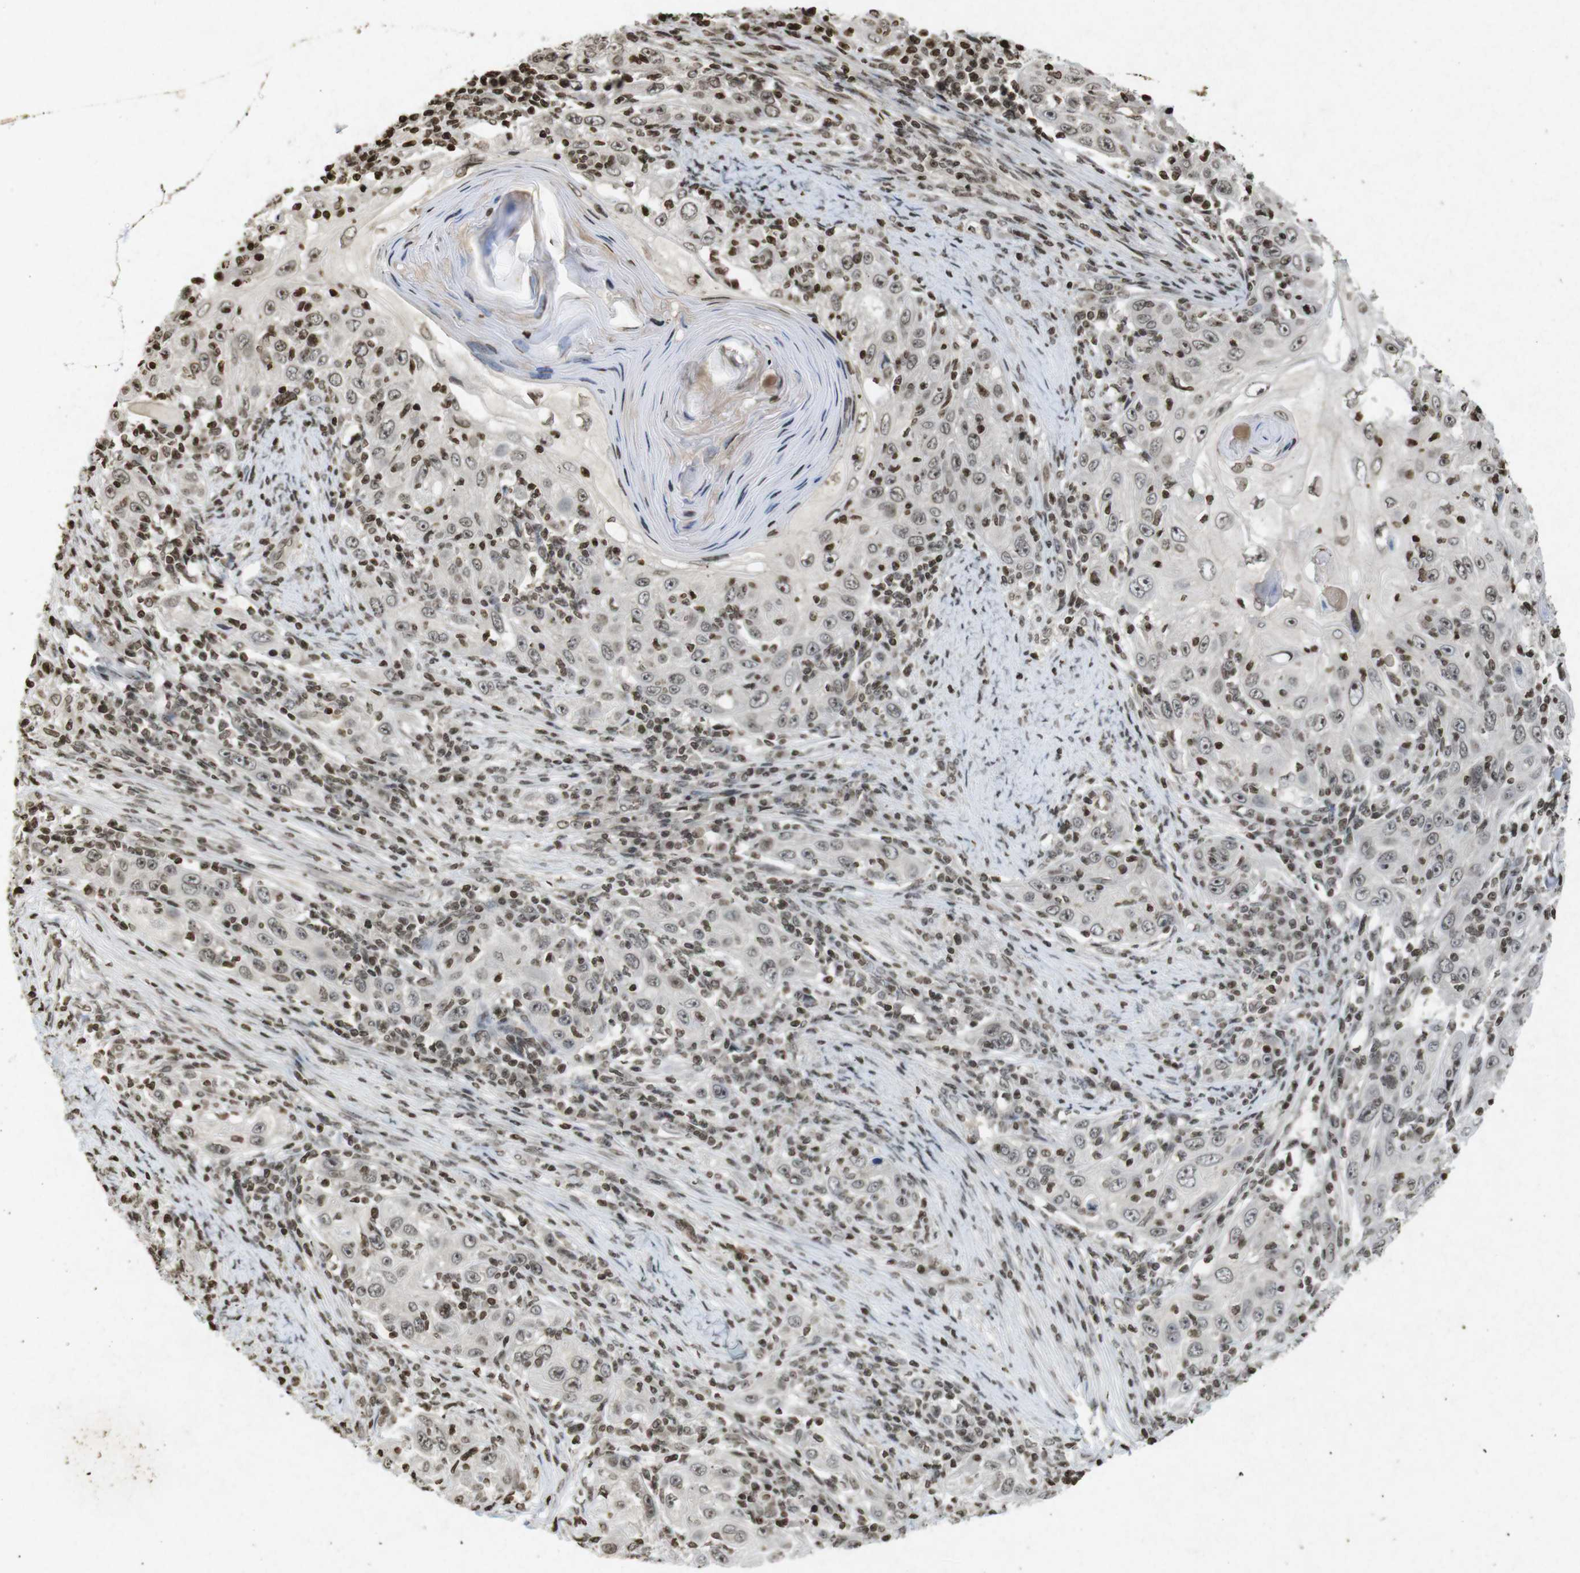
{"staining": {"intensity": "weak", "quantity": ">75%", "location": "nuclear"}, "tissue": "skin cancer", "cell_type": "Tumor cells", "image_type": "cancer", "snomed": [{"axis": "morphology", "description": "Squamous cell carcinoma, NOS"}, {"axis": "topography", "description": "Skin"}], "caption": "Brown immunohistochemical staining in skin cancer (squamous cell carcinoma) demonstrates weak nuclear expression in approximately >75% of tumor cells. (Stains: DAB in brown, nuclei in blue, Microscopy: brightfield microscopy at high magnification).", "gene": "FOXA3", "patient": {"sex": "female", "age": 88}}